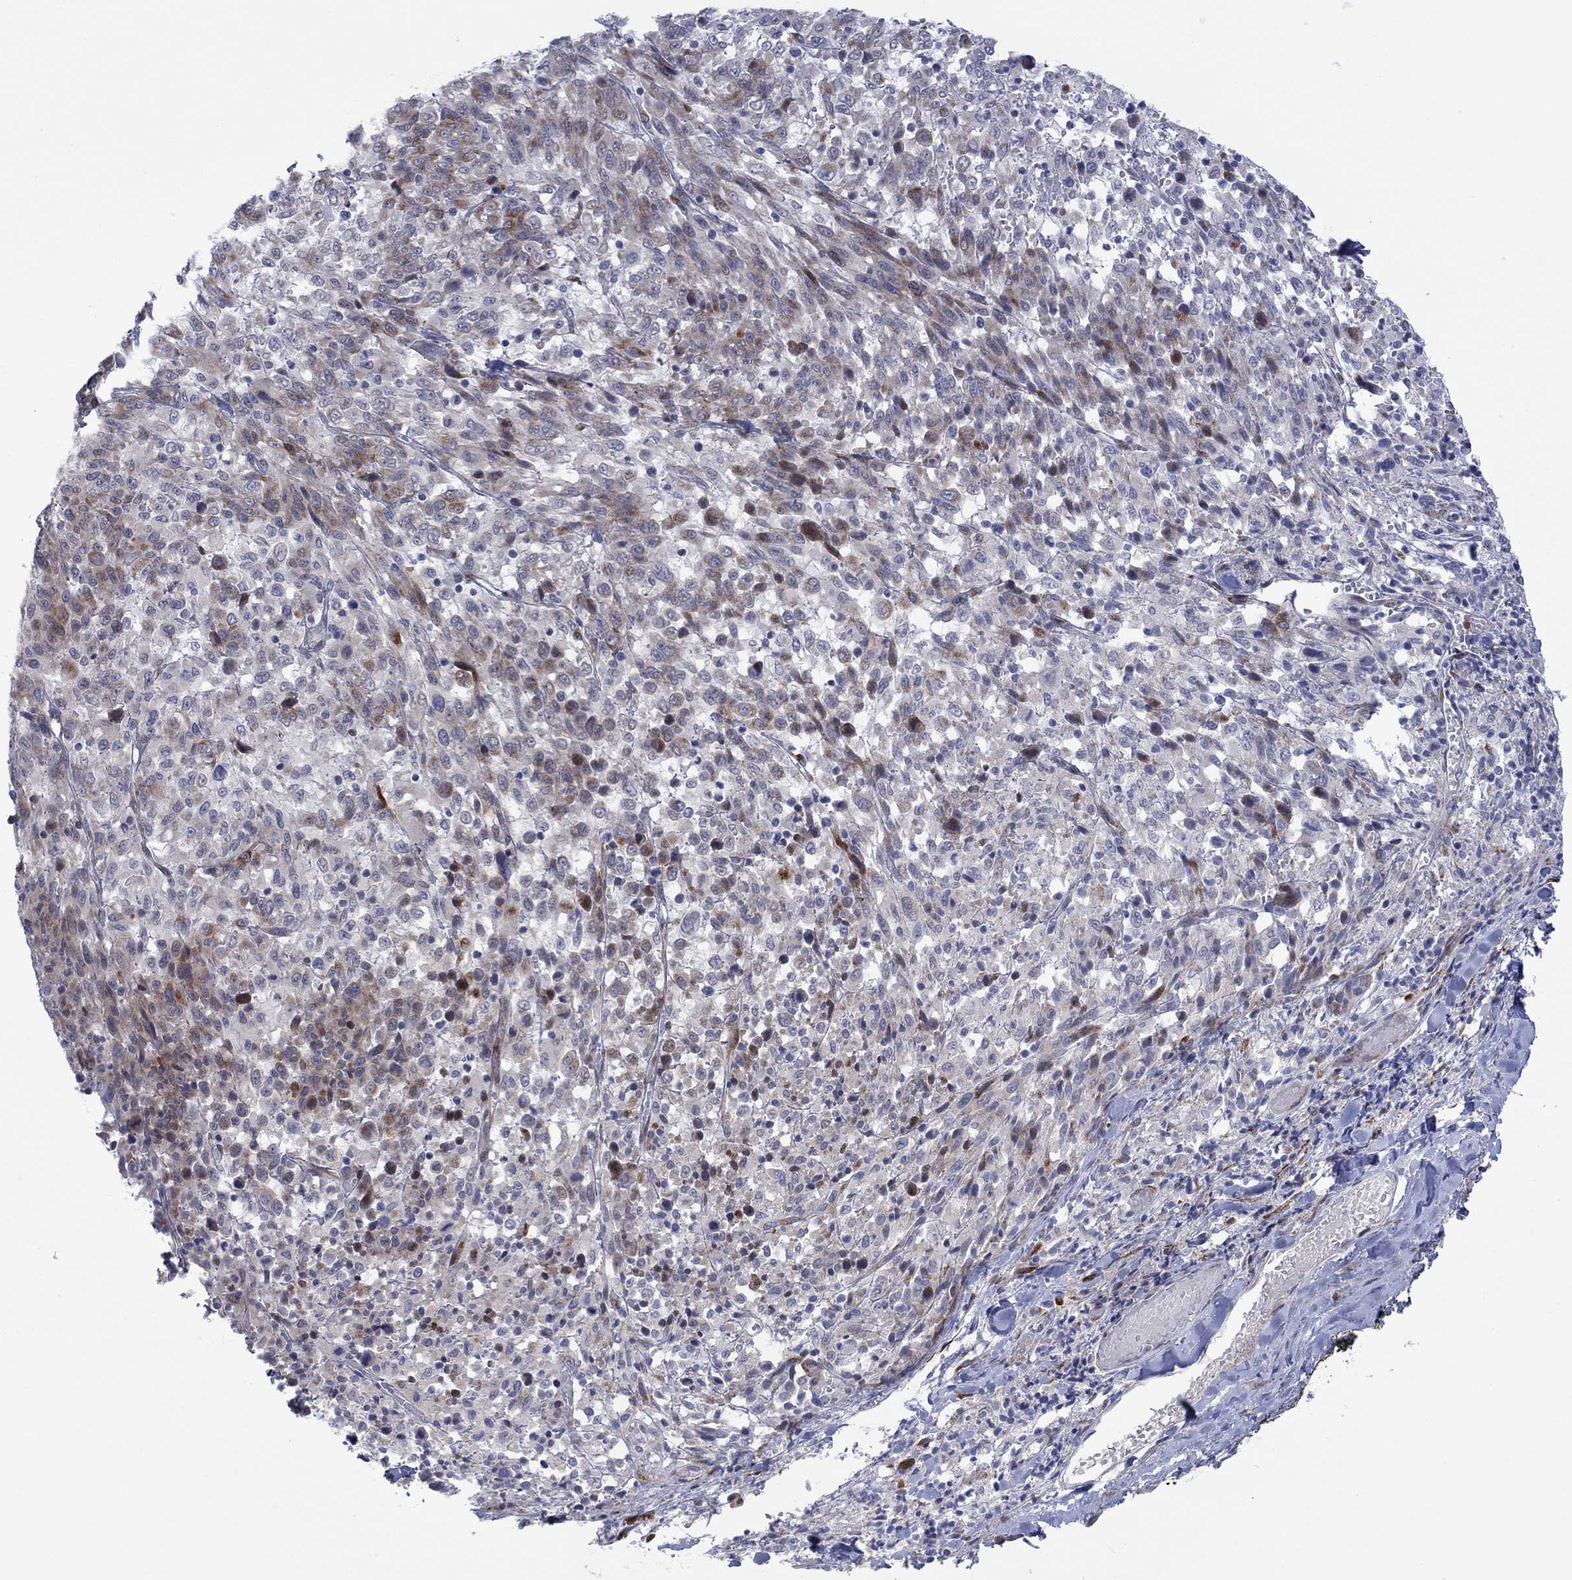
{"staining": {"intensity": "weak", "quantity": "<25%", "location": "cytoplasmic/membranous"}, "tissue": "melanoma", "cell_type": "Tumor cells", "image_type": "cancer", "snomed": [{"axis": "morphology", "description": "Malignant melanoma, NOS"}, {"axis": "topography", "description": "Skin"}], "caption": "Immunohistochemistry (IHC) of melanoma exhibits no expression in tumor cells.", "gene": "TTC21B", "patient": {"sex": "female", "age": 91}}